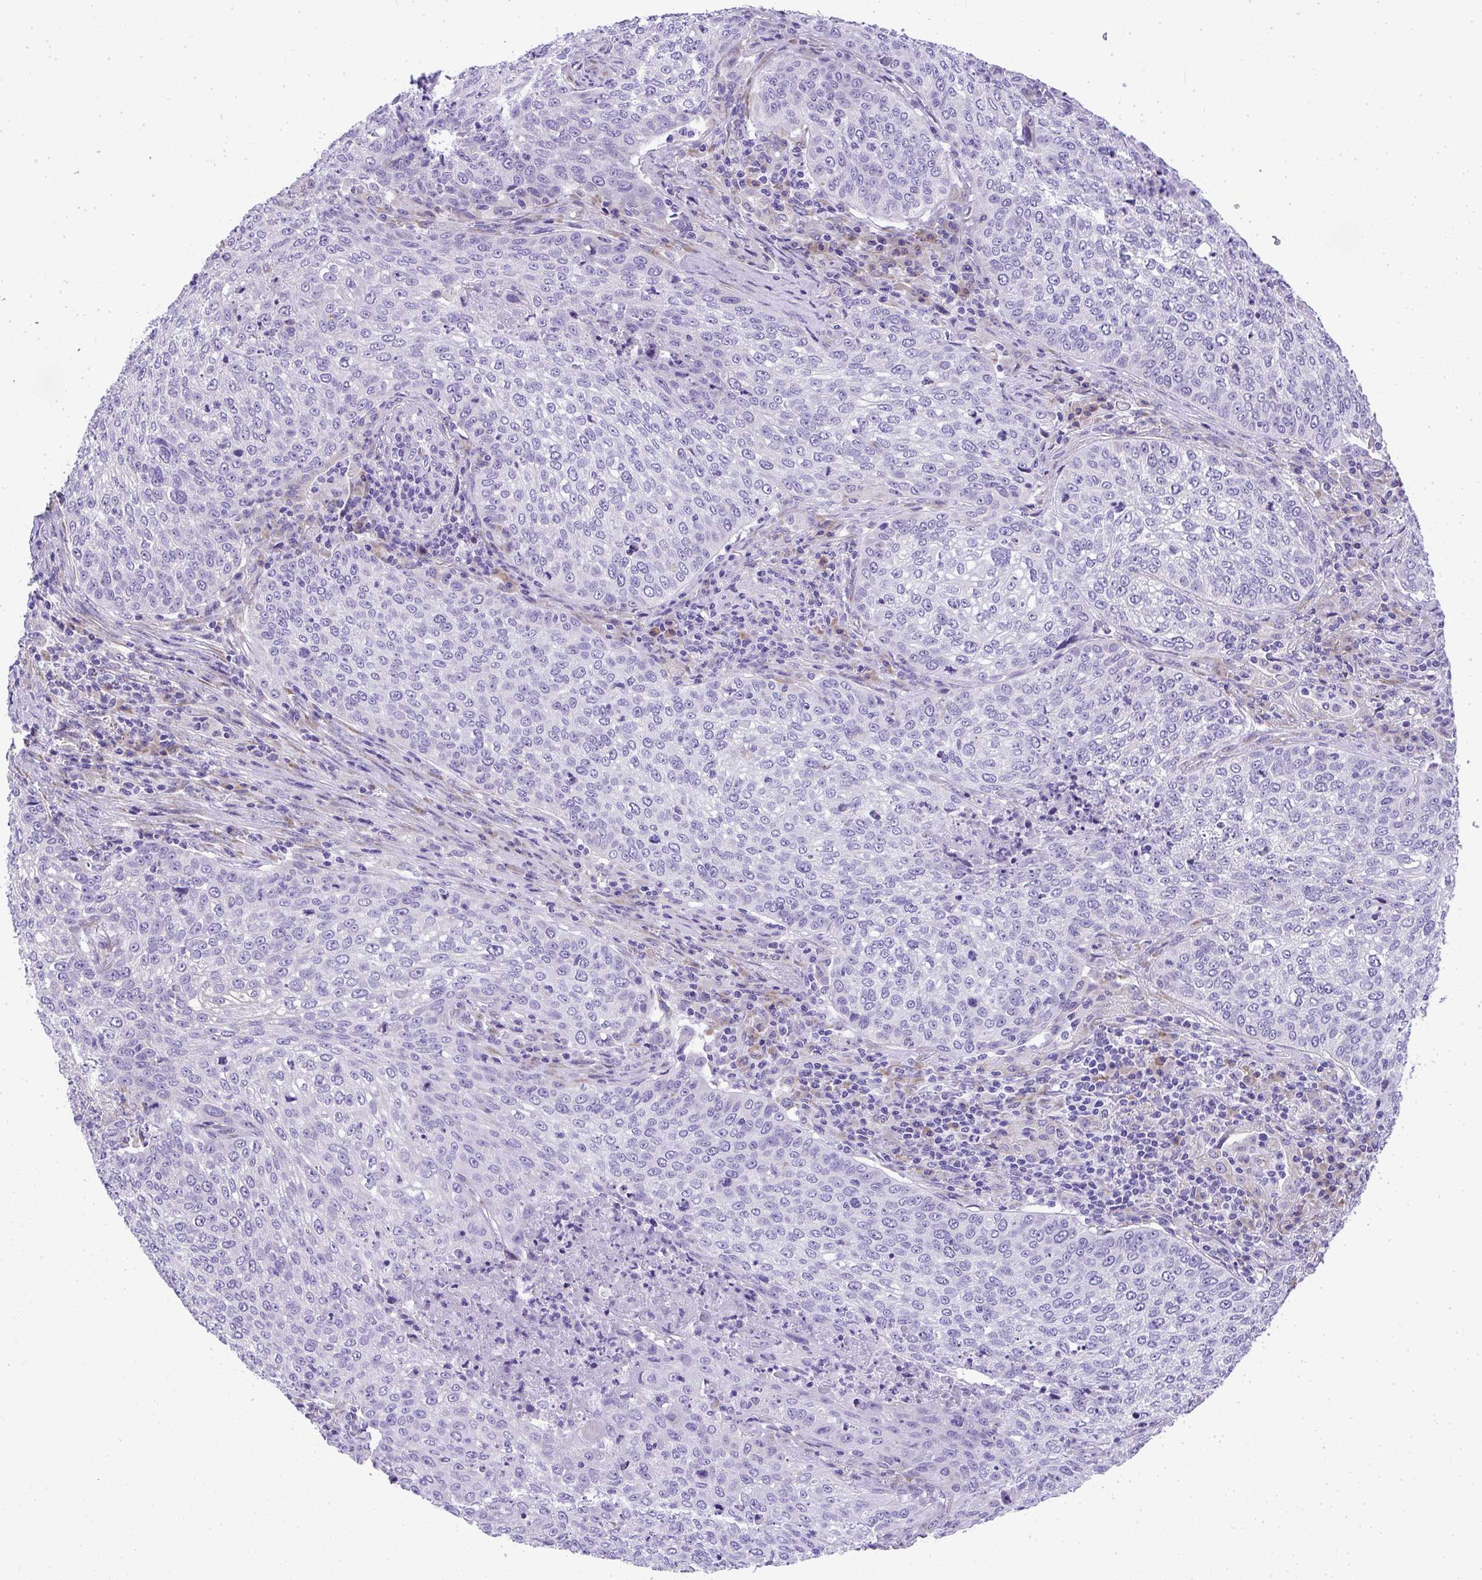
{"staining": {"intensity": "negative", "quantity": "none", "location": "none"}, "tissue": "lung cancer", "cell_type": "Tumor cells", "image_type": "cancer", "snomed": [{"axis": "morphology", "description": "Squamous cell carcinoma, NOS"}, {"axis": "topography", "description": "Lung"}], "caption": "This is an IHC histopathology image of lung cancer. There is no staining in tumor cells.", "gene": "ADRA2C", "patient": {"sex": "male", "age": 63}}